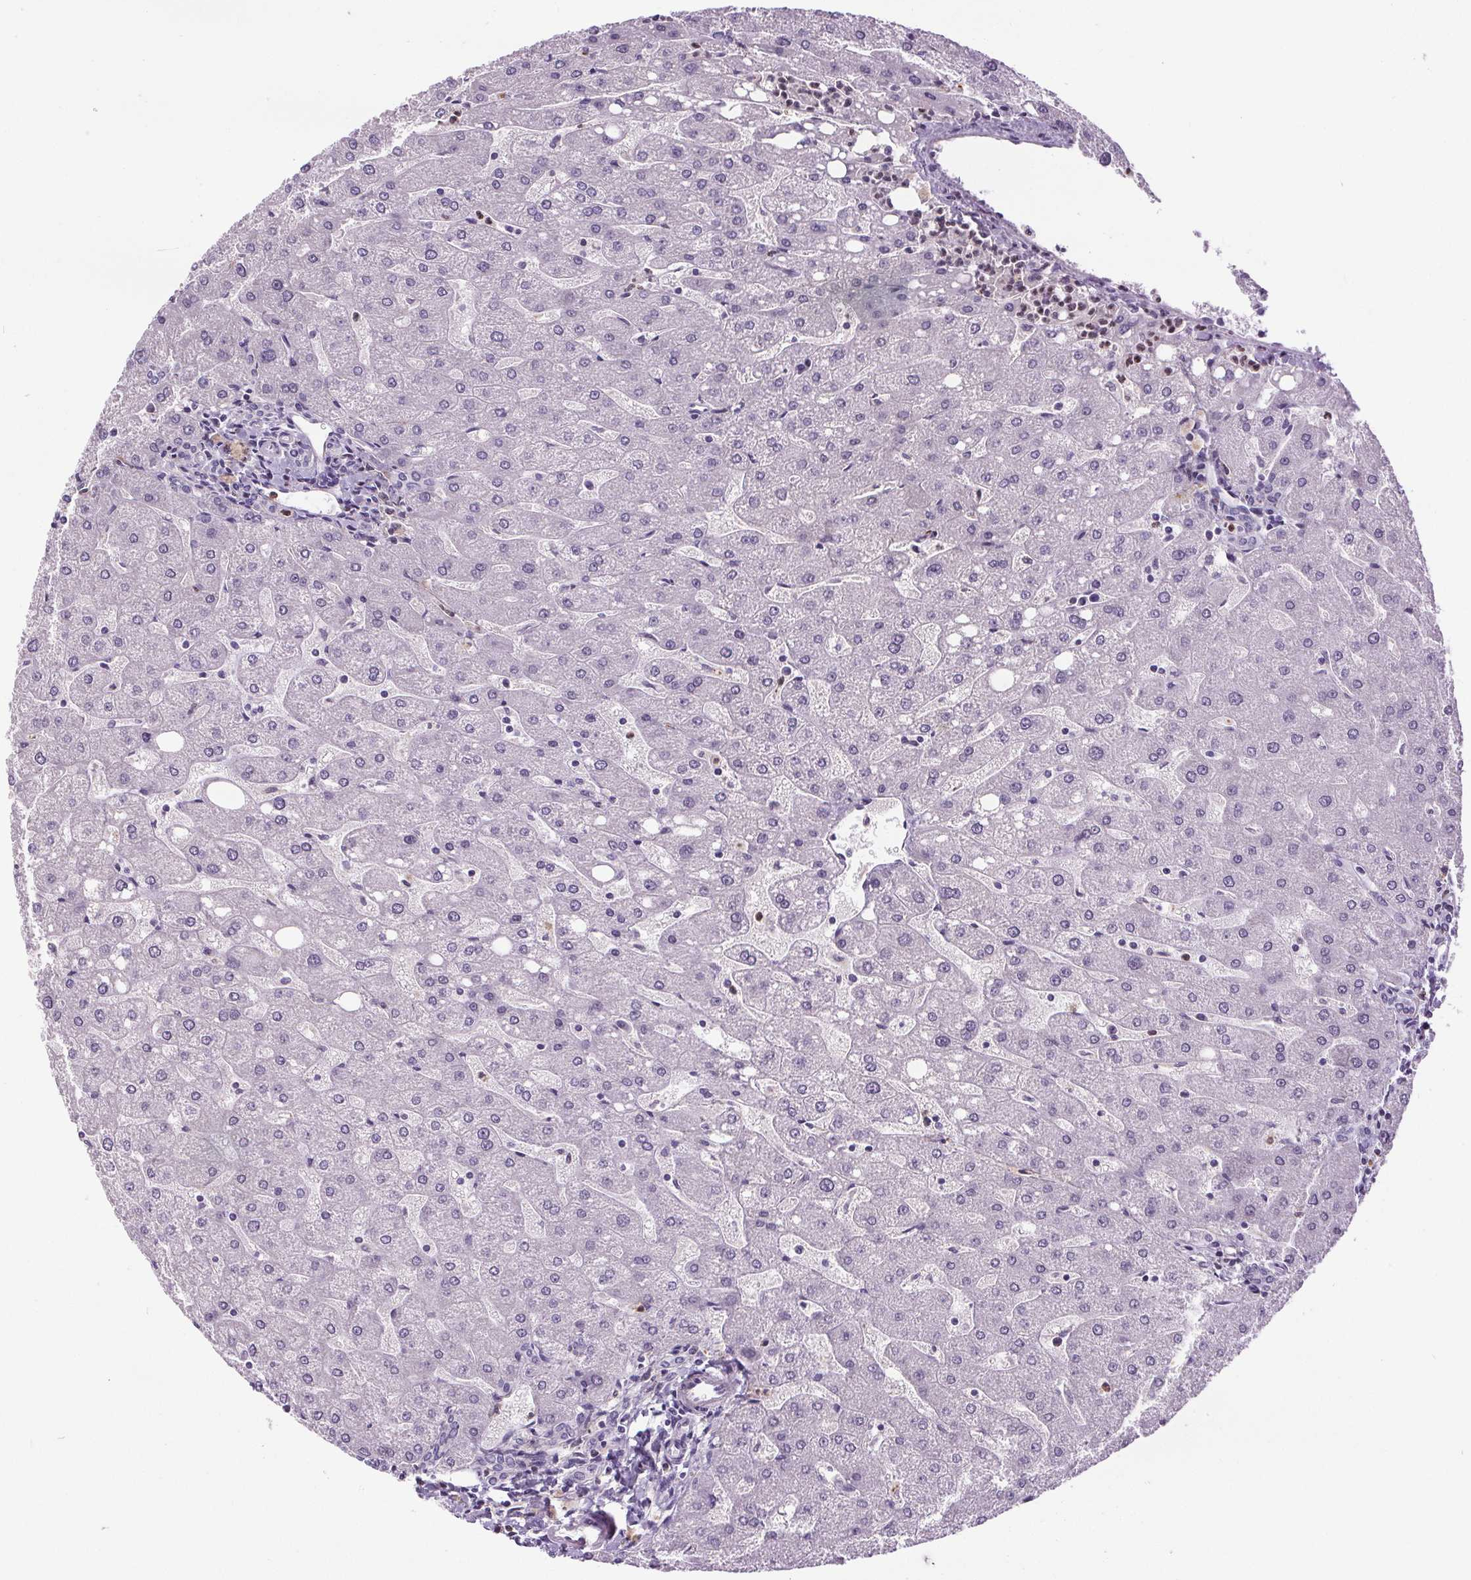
{"staining": {"intensity": "negative", "quantity": "none", "location": "none"}, "tissue": "liver", "cell_type": "Cholangiocytes", "image_type": "normal", "snomed": [{"axis": "morphology", "description": "Normal tissue, NOS"}, {"axis": "topography", "description": "Liver"}], "caption": "IHC of benign human liver shows no positivity in cholangiocytes.", "gene": "TMEM240", "patient": {"sex": "male", "age": 67}}